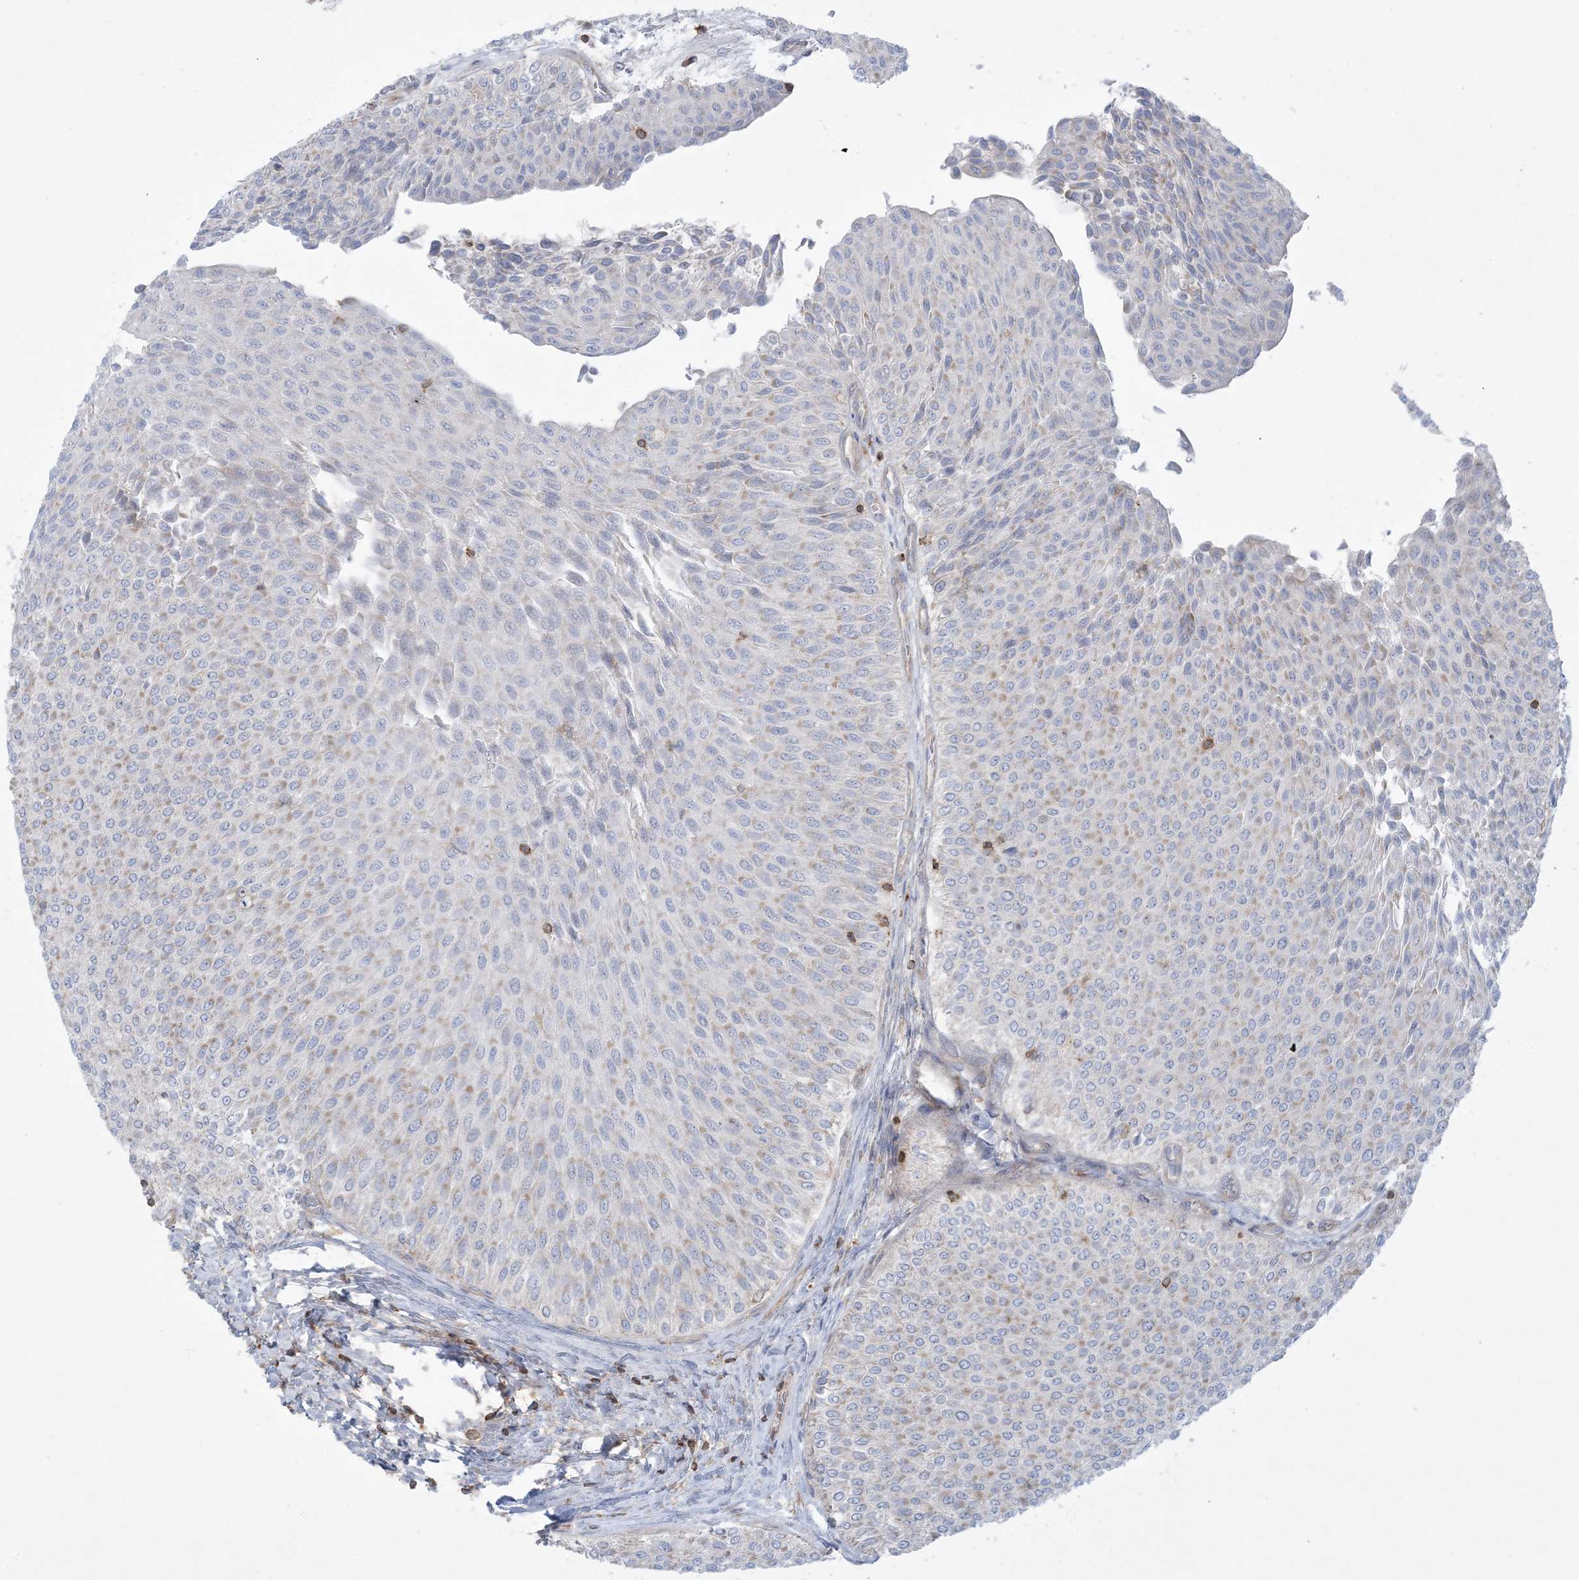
{"staining": {"intensity": "negative", "quantity": "none", "location": "none"}, "tissue": "urothelial cancer", "cell_type": "Tumor cells", "image_type": "cancer", "snomed": [{"axis": "morphology", "description": "Urothelial carcinoma, Low grade"}, {"axis": "topography", "description": "Urinary bladder"}], "caption": "Human urothelial carcinoma (low-grade) stained for a protein using IHC demonstrates no positivity in tumor cells.", "gene": "ARHGAP30", "patient": {"sex": "male", "age": 78}}